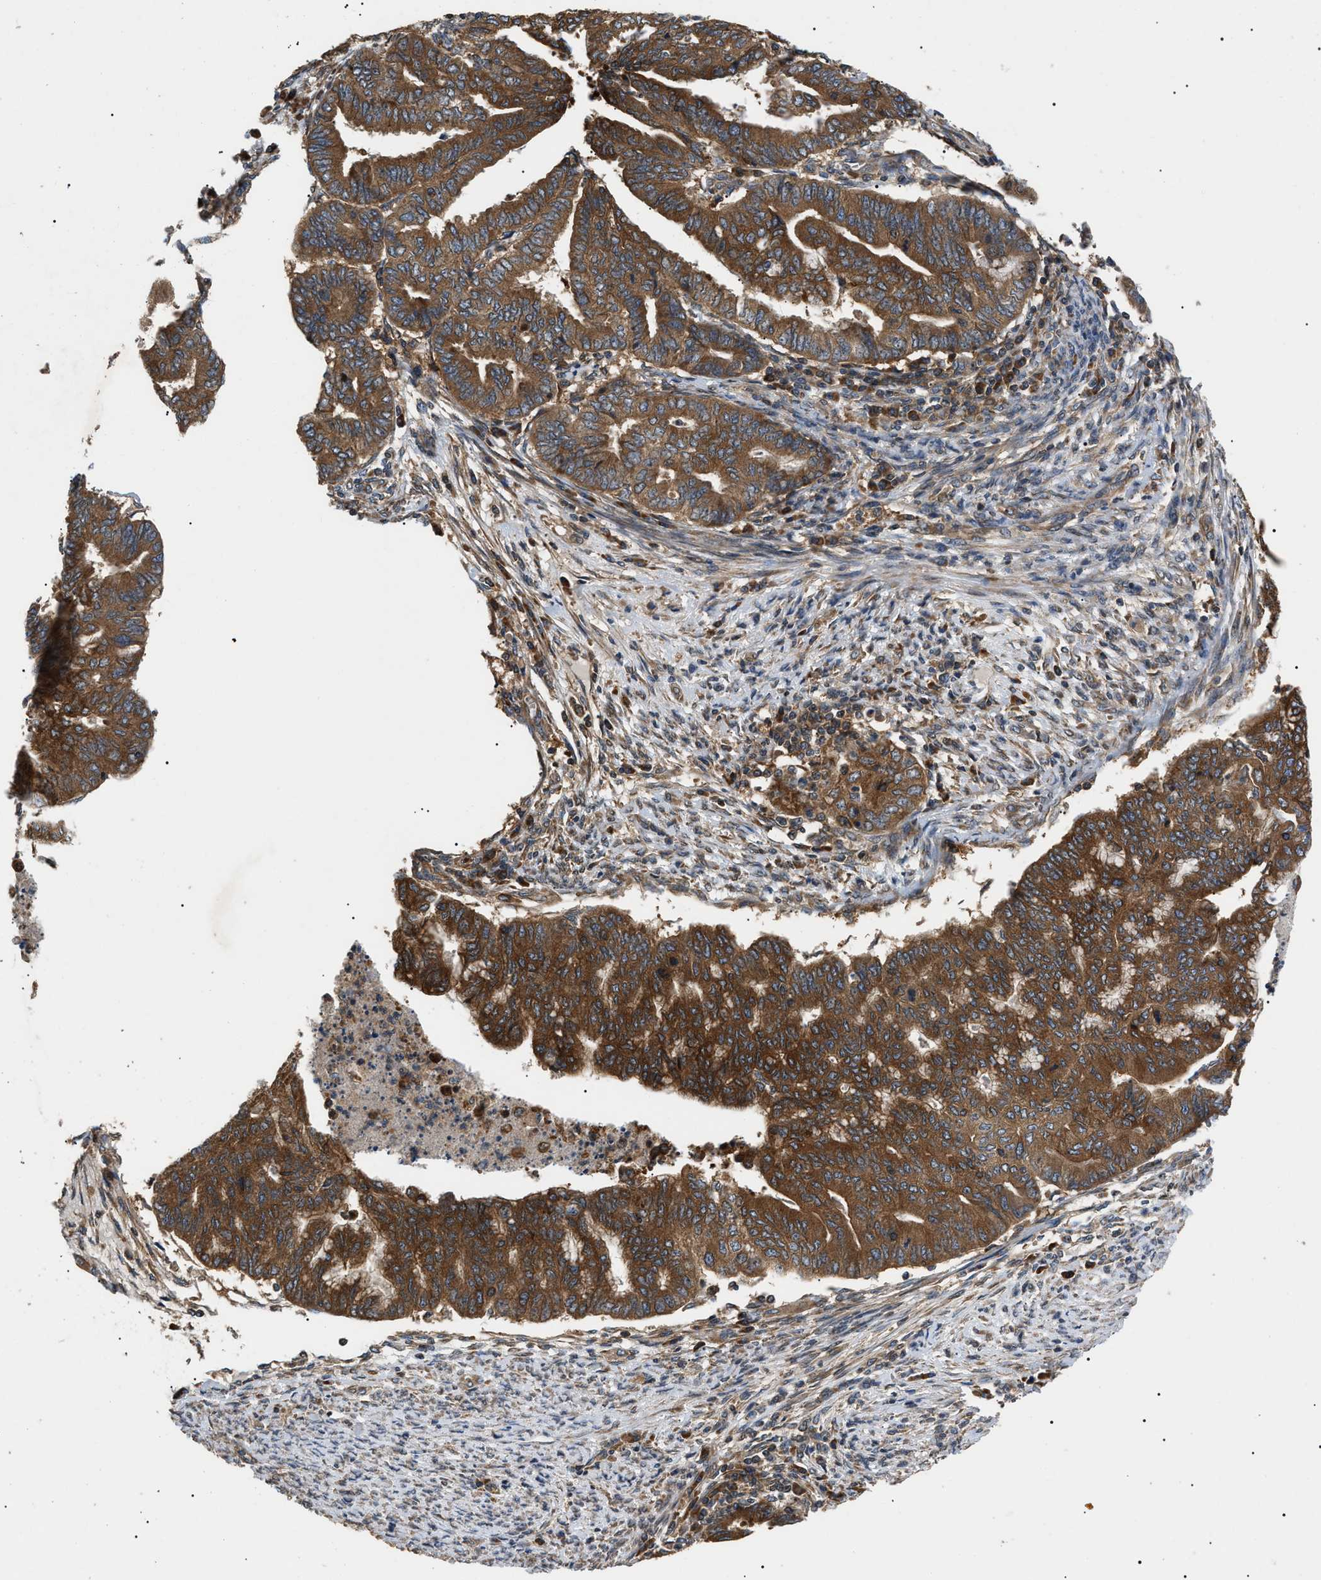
{"staining": {"intensity": "strong", "quantity": ">75%", "location": "cytoplasmic/membranous"}, "tissue": "endometrial cancer", "cell_type": "Tumor cells", "image_type": "cancer", "snomed": [{"axis": "morphology", "description": "Adenocarcinoma, NOS"}, {"axis": "topography", "description": "Endometrium"}], "caption": "Immunohistochemical staining of human adenocarcinoma (endometrial) demonstrates strong cytoplasmic/membranous protein staining in about >75% of tumor cells.", "gene": "PPM1B", "patient": {"sex": "female", "age": 79}}